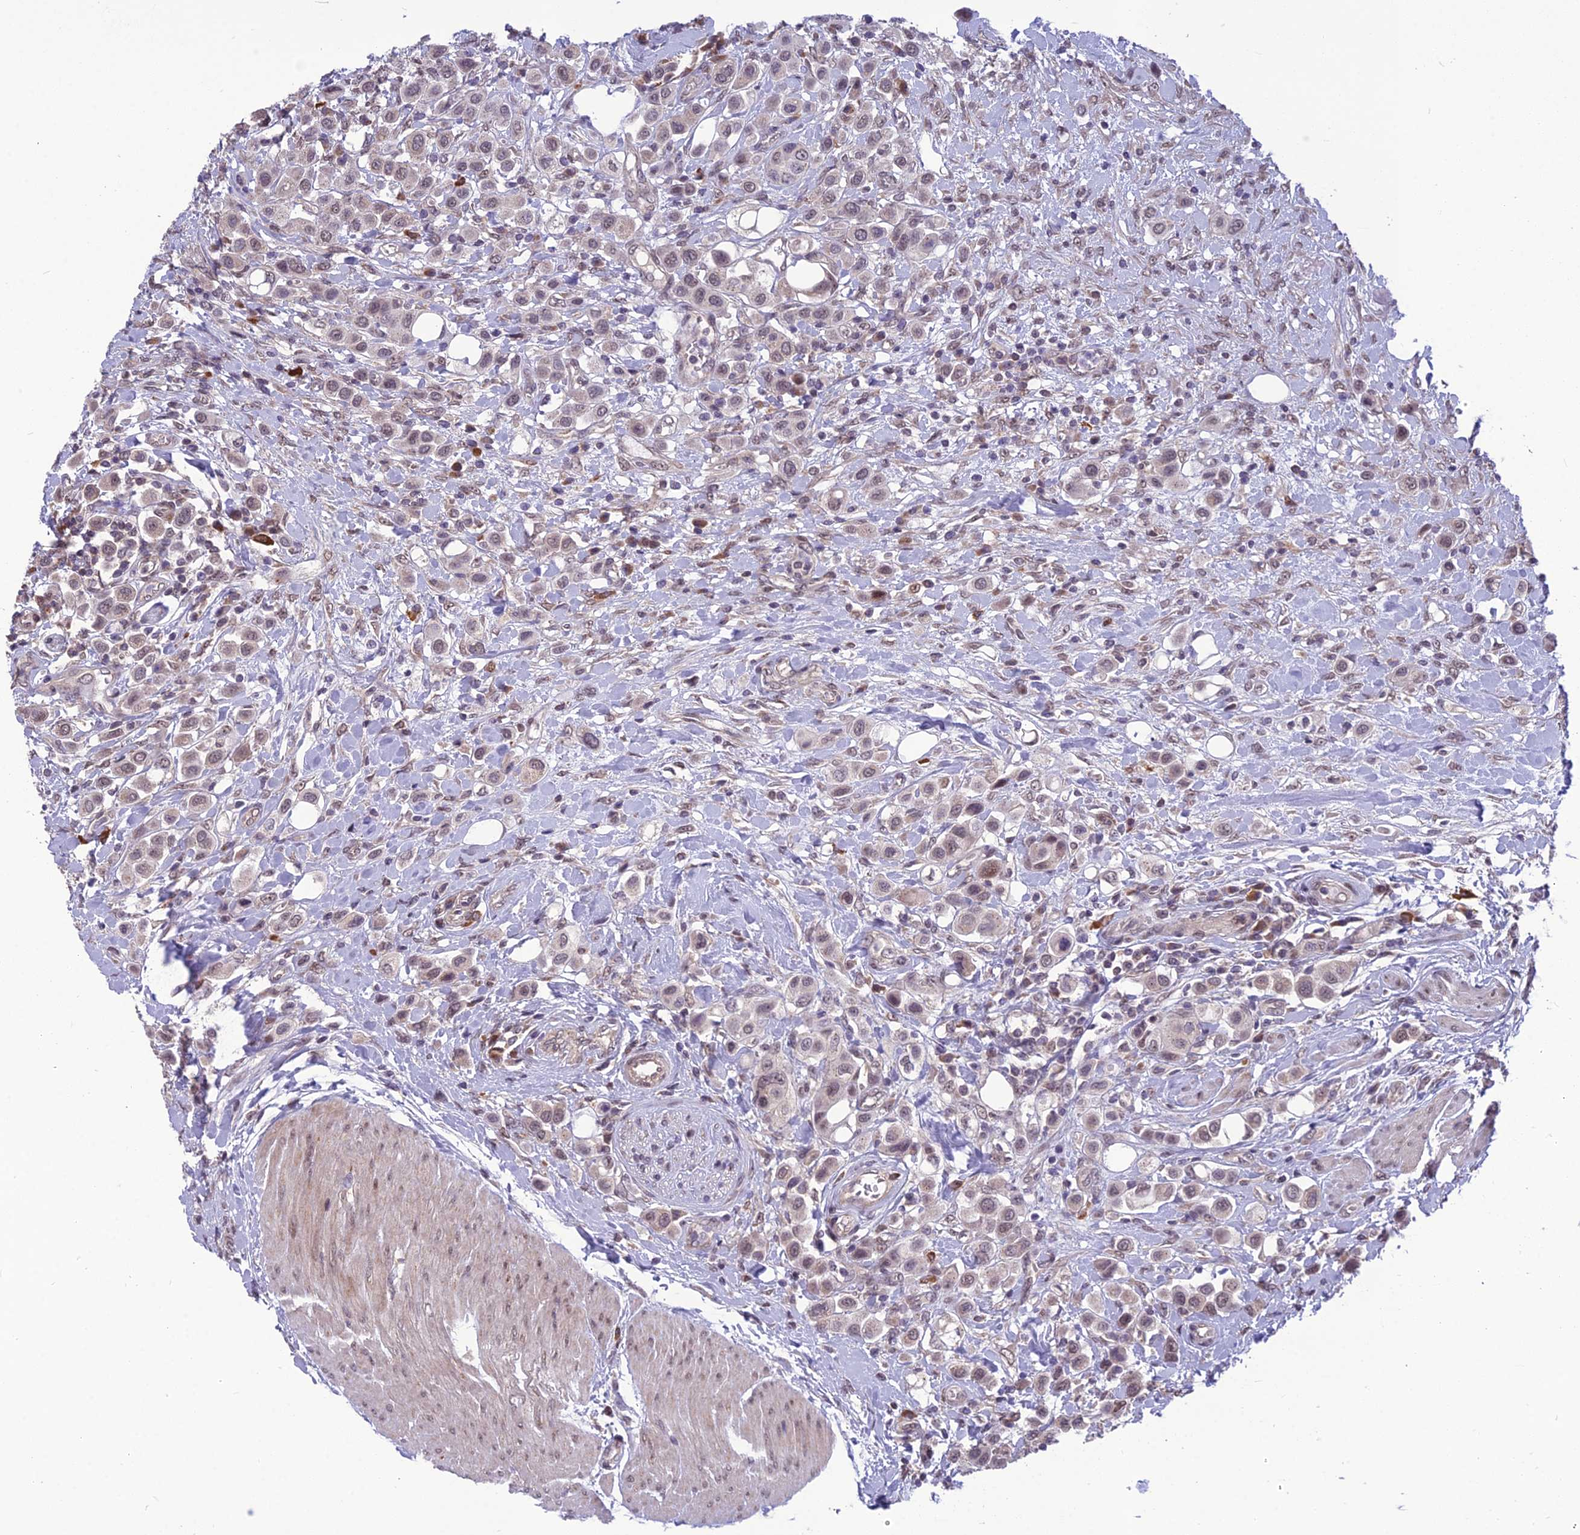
{"staining": {"intensity": "weak", "quantity": "25%-75%", "location": "nuclear"}, "tissue": "urothelial cancer", "cell_type": "Tumor cells", "image_type": "cancer", "snomed": [{"axis": "morphology", "description": "Urothelial carcinoma, High grade"}, {"axis": "topography", "description": "Urinary bladder"}], "caption": "A brown stain shows weak nuclear positivity of a protein in human urothelial carcinoma (high-grade) tumor cells. (Brightfield microscopy of DAB IHC at high magnification).", "gene": "FBRS", "patient": {"sex": "male", "age": 50}}